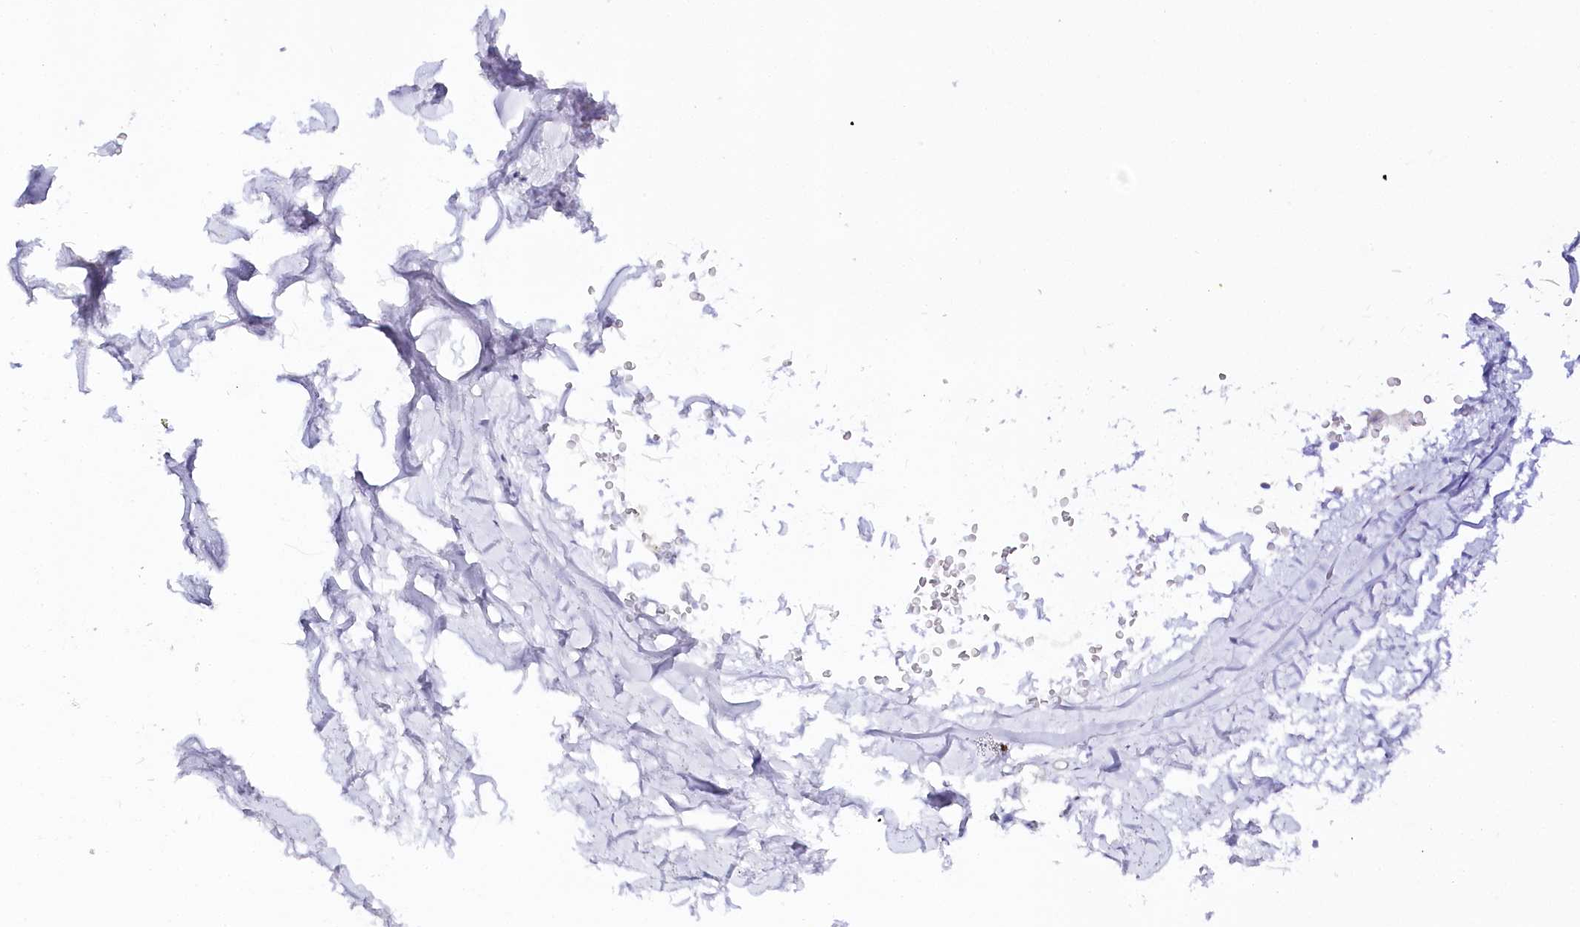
{"staining": {"intensity": "negative", "quantity": "none", "location": "none"}, "tissue": "adipose tissue", "cell_type": "Adipocytes", "image_type": "normal", "snomed": [{"axis": "morphology", "description": "Normal tissue, NOS"}, {"axis": "topography", "description": "Lymph node"}, {"axis": "topography", "description": "Bronchus"}], "caption": "Micrograph shows no significant protein expression in adipocytes of unremarkable adipose tissue. The staining was performed using DAB (3,3'-diaminobenzidine) to visualize the protein expression in brown, while the nuclei were stained in blue with hematoxylin (Magnification: 20x).", "gene": "CSN3", "patient": {"sex": "male", "age": 63}}